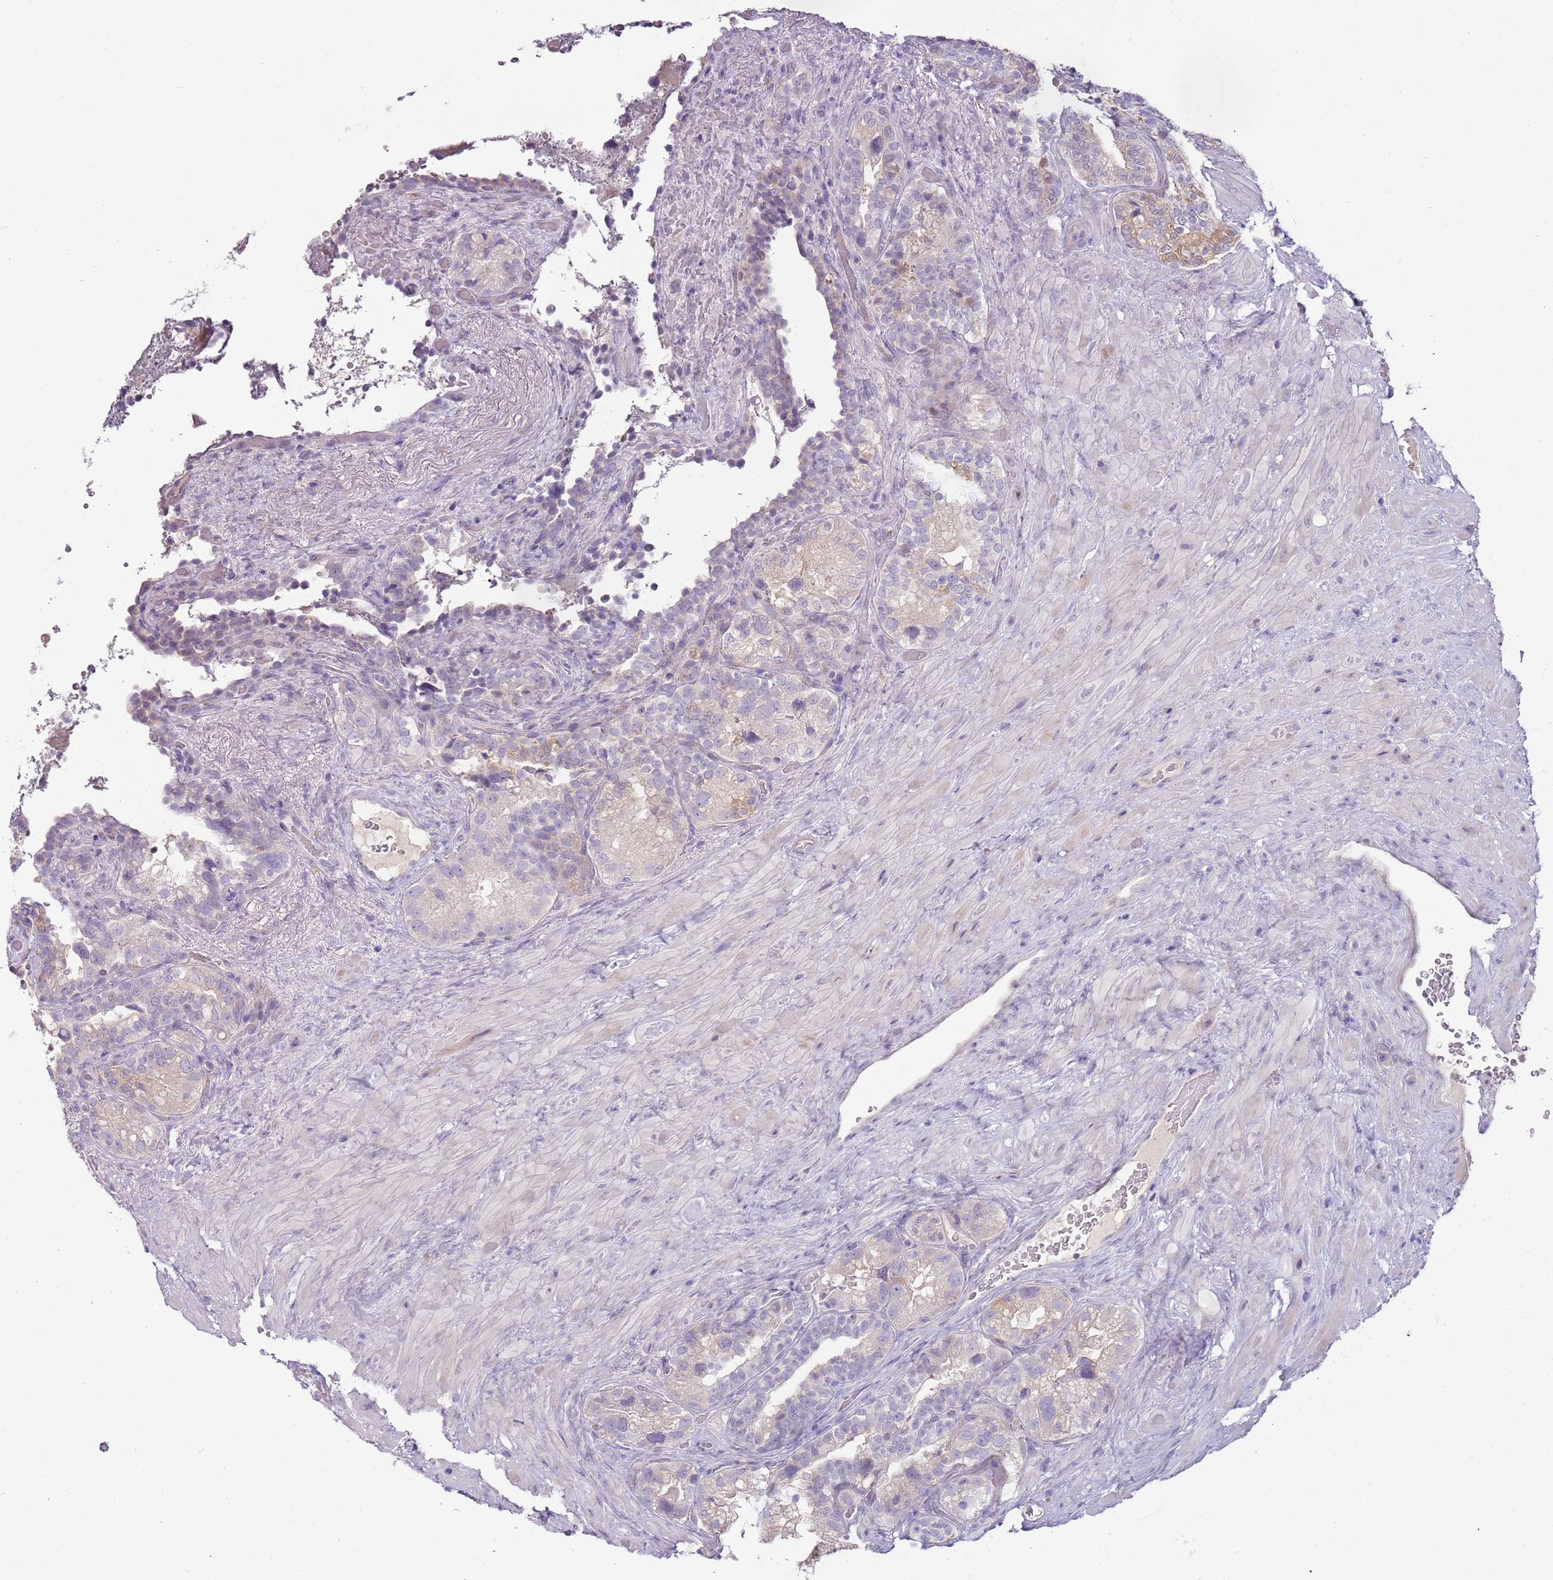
{"staining": {"intensity": "negative", "quantity": "none", "location": "none"}, "tissue": "seminal vesicle", "cell_type": "Glandular cells", "image_type": "normal", "snomed": [{"axis": "morphology", "description": "Normal tissue, NOS"}, {"axis": "topography", "description": "Seminal veicle"}, {"axis": "topography", "description": "Peripheral nerve tissue"}], "caption": "Immunohistochemistry (IHC) histopathology image of benign seminal vesicle: seminal vesicle stained with DAB (3,3'-diaminobenzidine) demonstrates no significant protein positivity in glandular cells.", "gene": "ARHGAP5", "patient": {"sex": "male", "age": 67}}